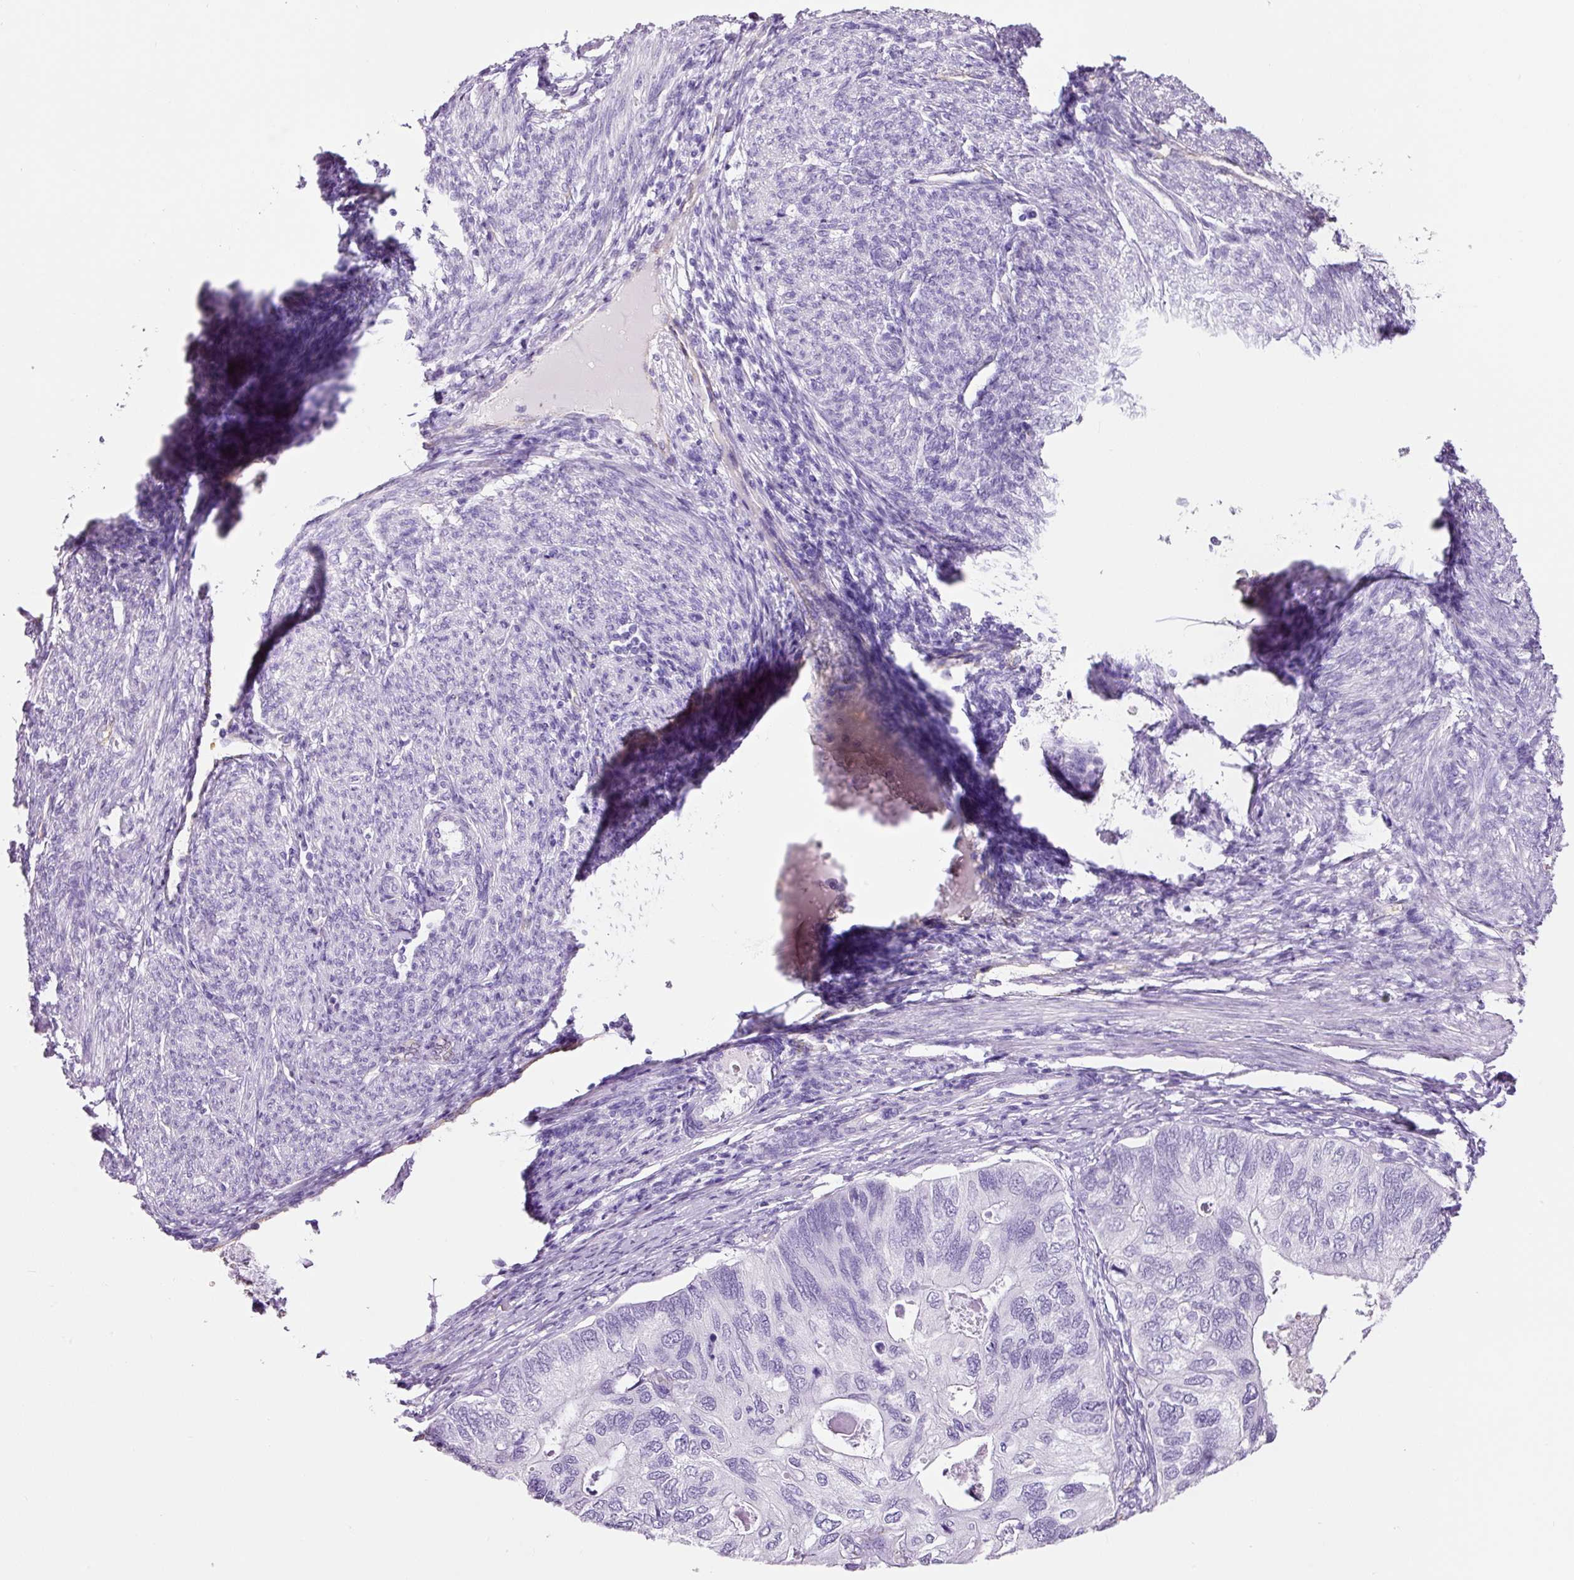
{"staining": {"intensity": "negative", "quantity": "none", "location": "none"}, "tissue": "endometrial cancer", "cell_type": "Tumor cells", "image_type": "cancer", "snomed": [{"axis": "morphology", "description": "Carcinoma, NOS"}, {"axis": "topography", "description": "Uterus"}], "caption": "A photomicrograph of endometrial carcinoma stained for a protein exhibits no brown staining in tumor cells. (Brightfield microscopy of DAB immunohistochemistry (IHC) at high magnification).", "gene": "ADSS1", "patient": {"sex": "female", "age": 76}}